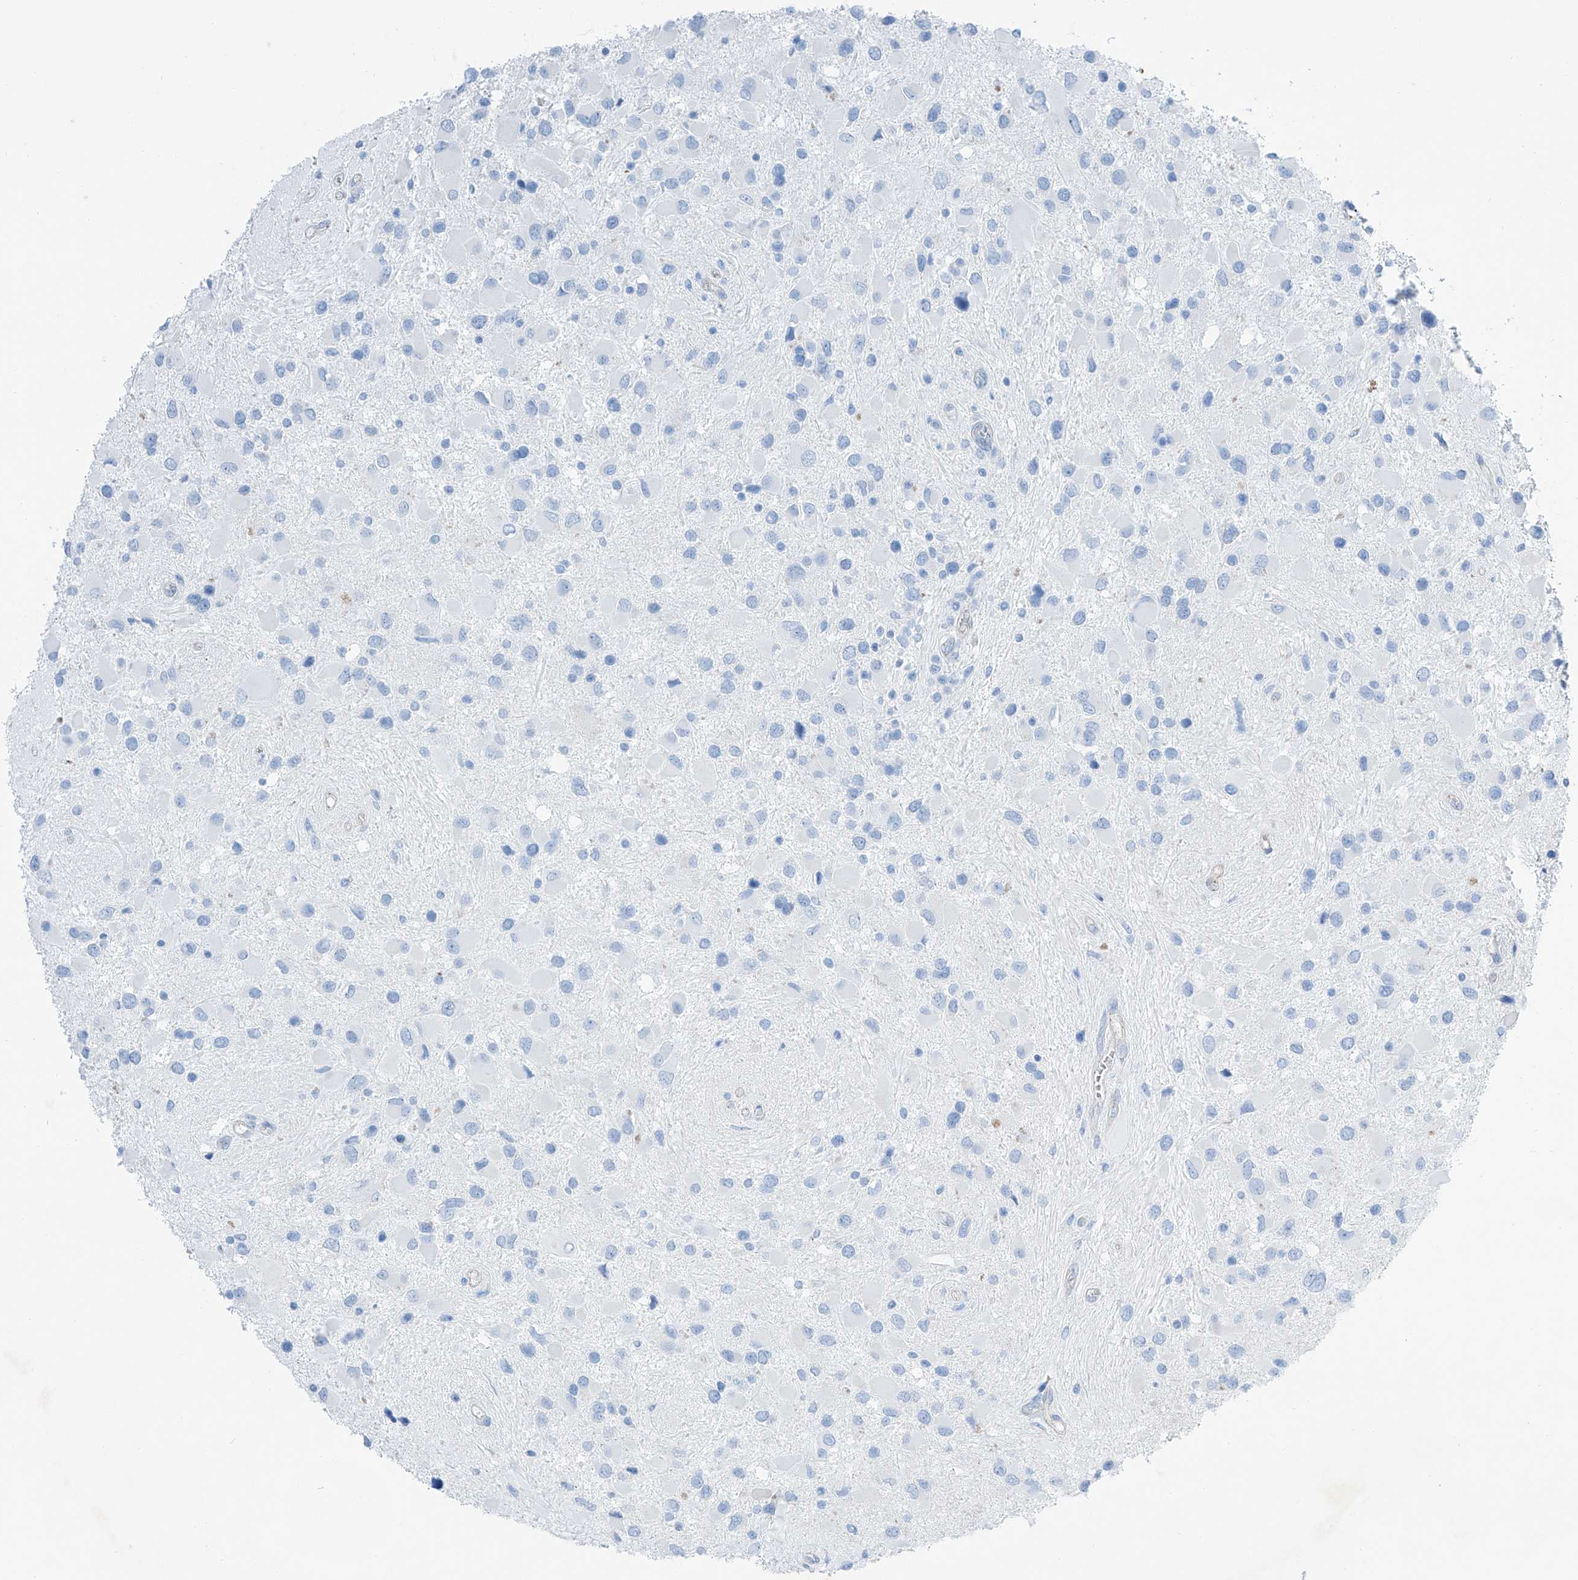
{"staining": {"intensity": "negative", "quantity": "none", "location": "none"}, "tissue": "glioma", "cell_type": "Tumor cells", "image_type": "cancer", "snomed": [{"axis": "morphology", "description": "Glioma, malignant, High grade"}, {"axis": "topography", "description": "Brain"}], "caption": "Tumor cells are negative for protein expression in human glioma.", "gene": "MAGI1", "patient": {"sex": "male", "age": 53}}